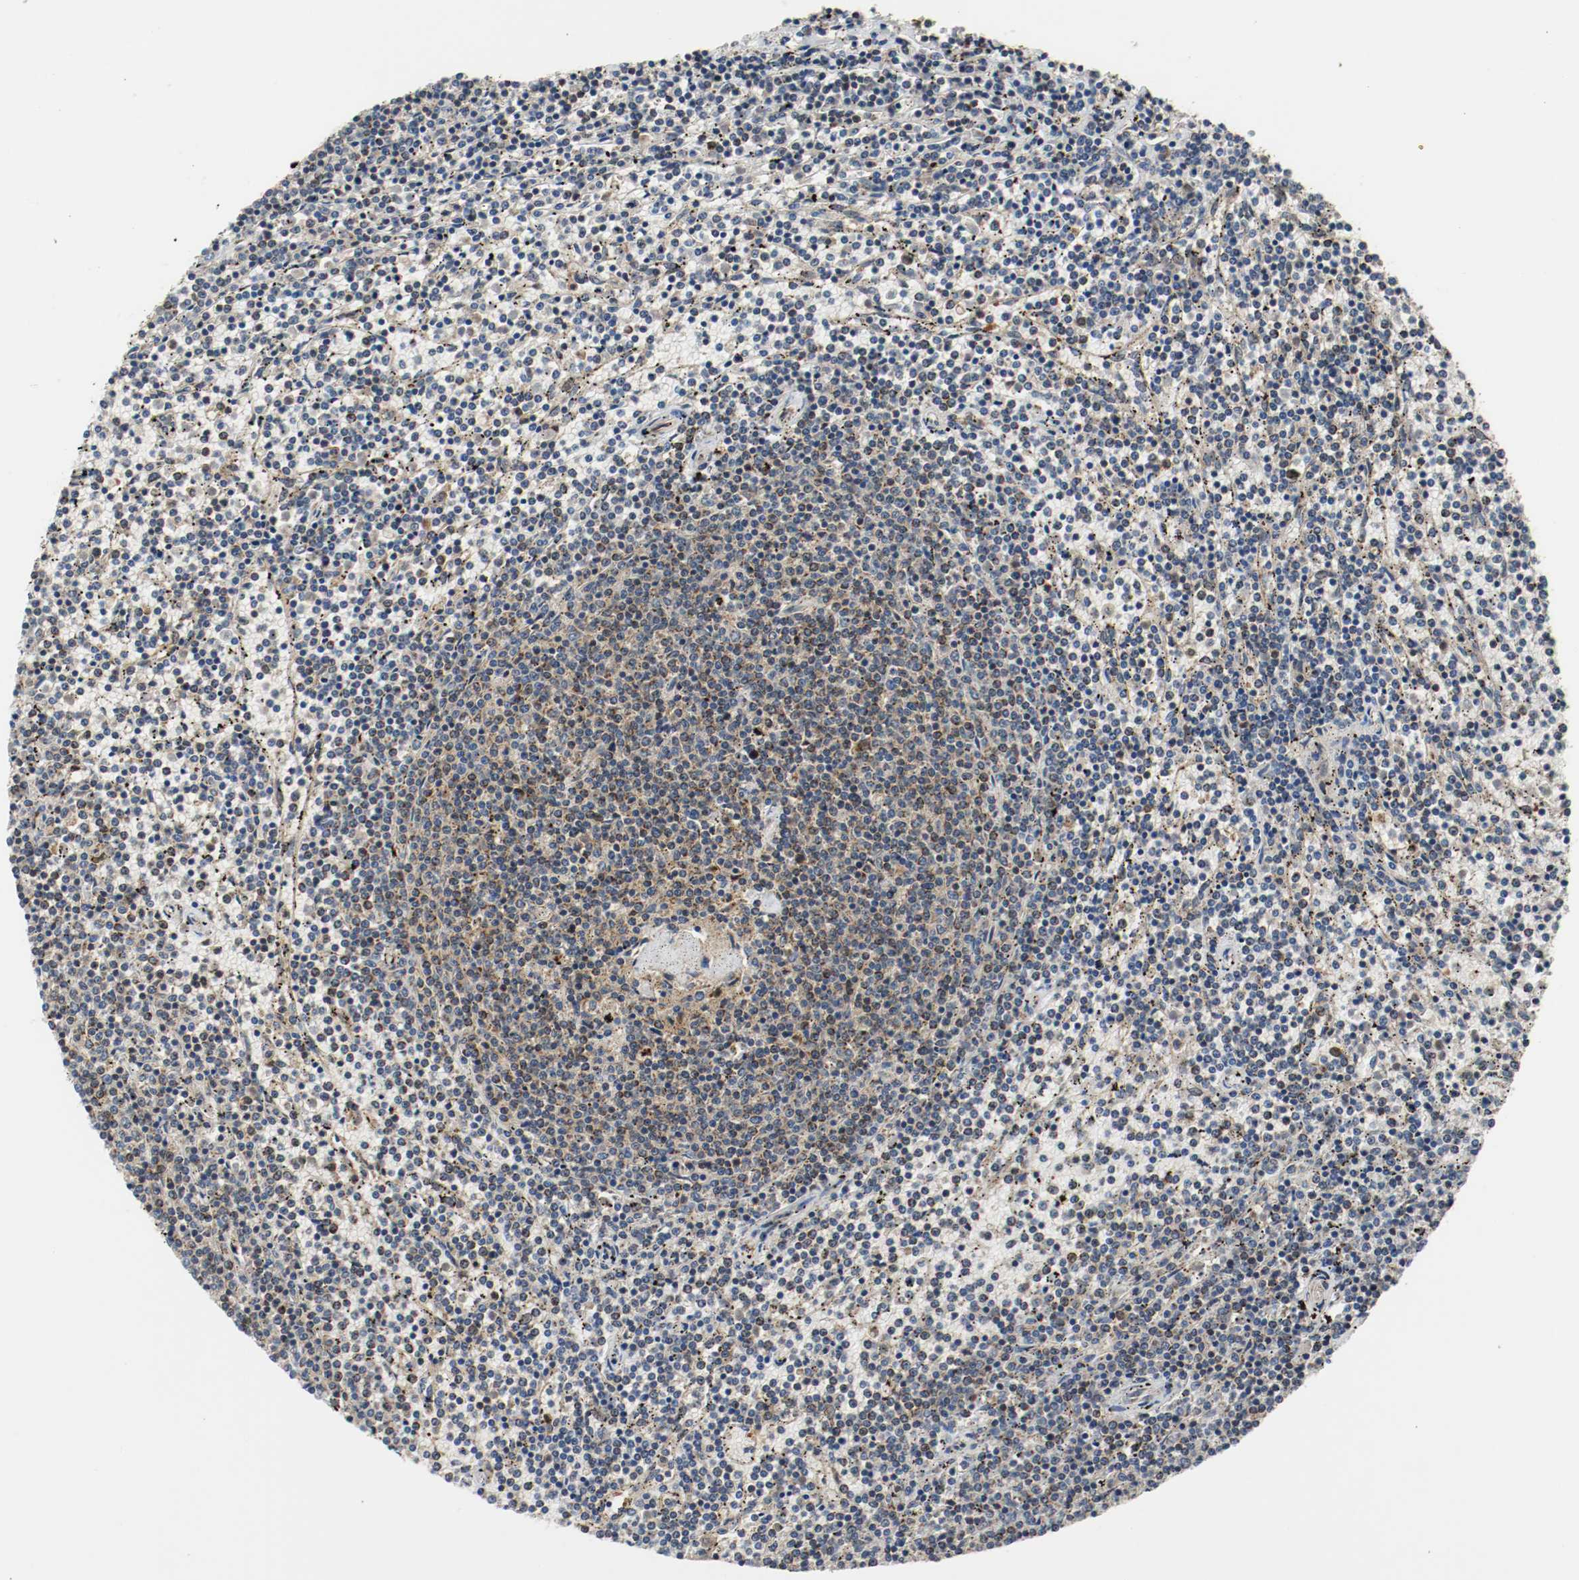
{"staining": {"intensity": "moderate", "quantity": "25%-75%", "location": "cytoplasmic/membranous"}, "tissue": "lymphoma", "cell_type": "Tumor cells", "image_type": "cancer", "snomed": [{"axis": "morphology", "description": "Malignant lymphoma, non-Hodgkin's type, Low grade"}, {"axis": "topography", "description": "Spleen"}], "caption": "Human lymphoma stained for a protein (brown) exhibits moderate cytoplasmic/membranous positive staining in approximately 25%-75% of tumor cells.", "gene": "TXNRD1", "patient": {"sex": "female", "age": 50}}